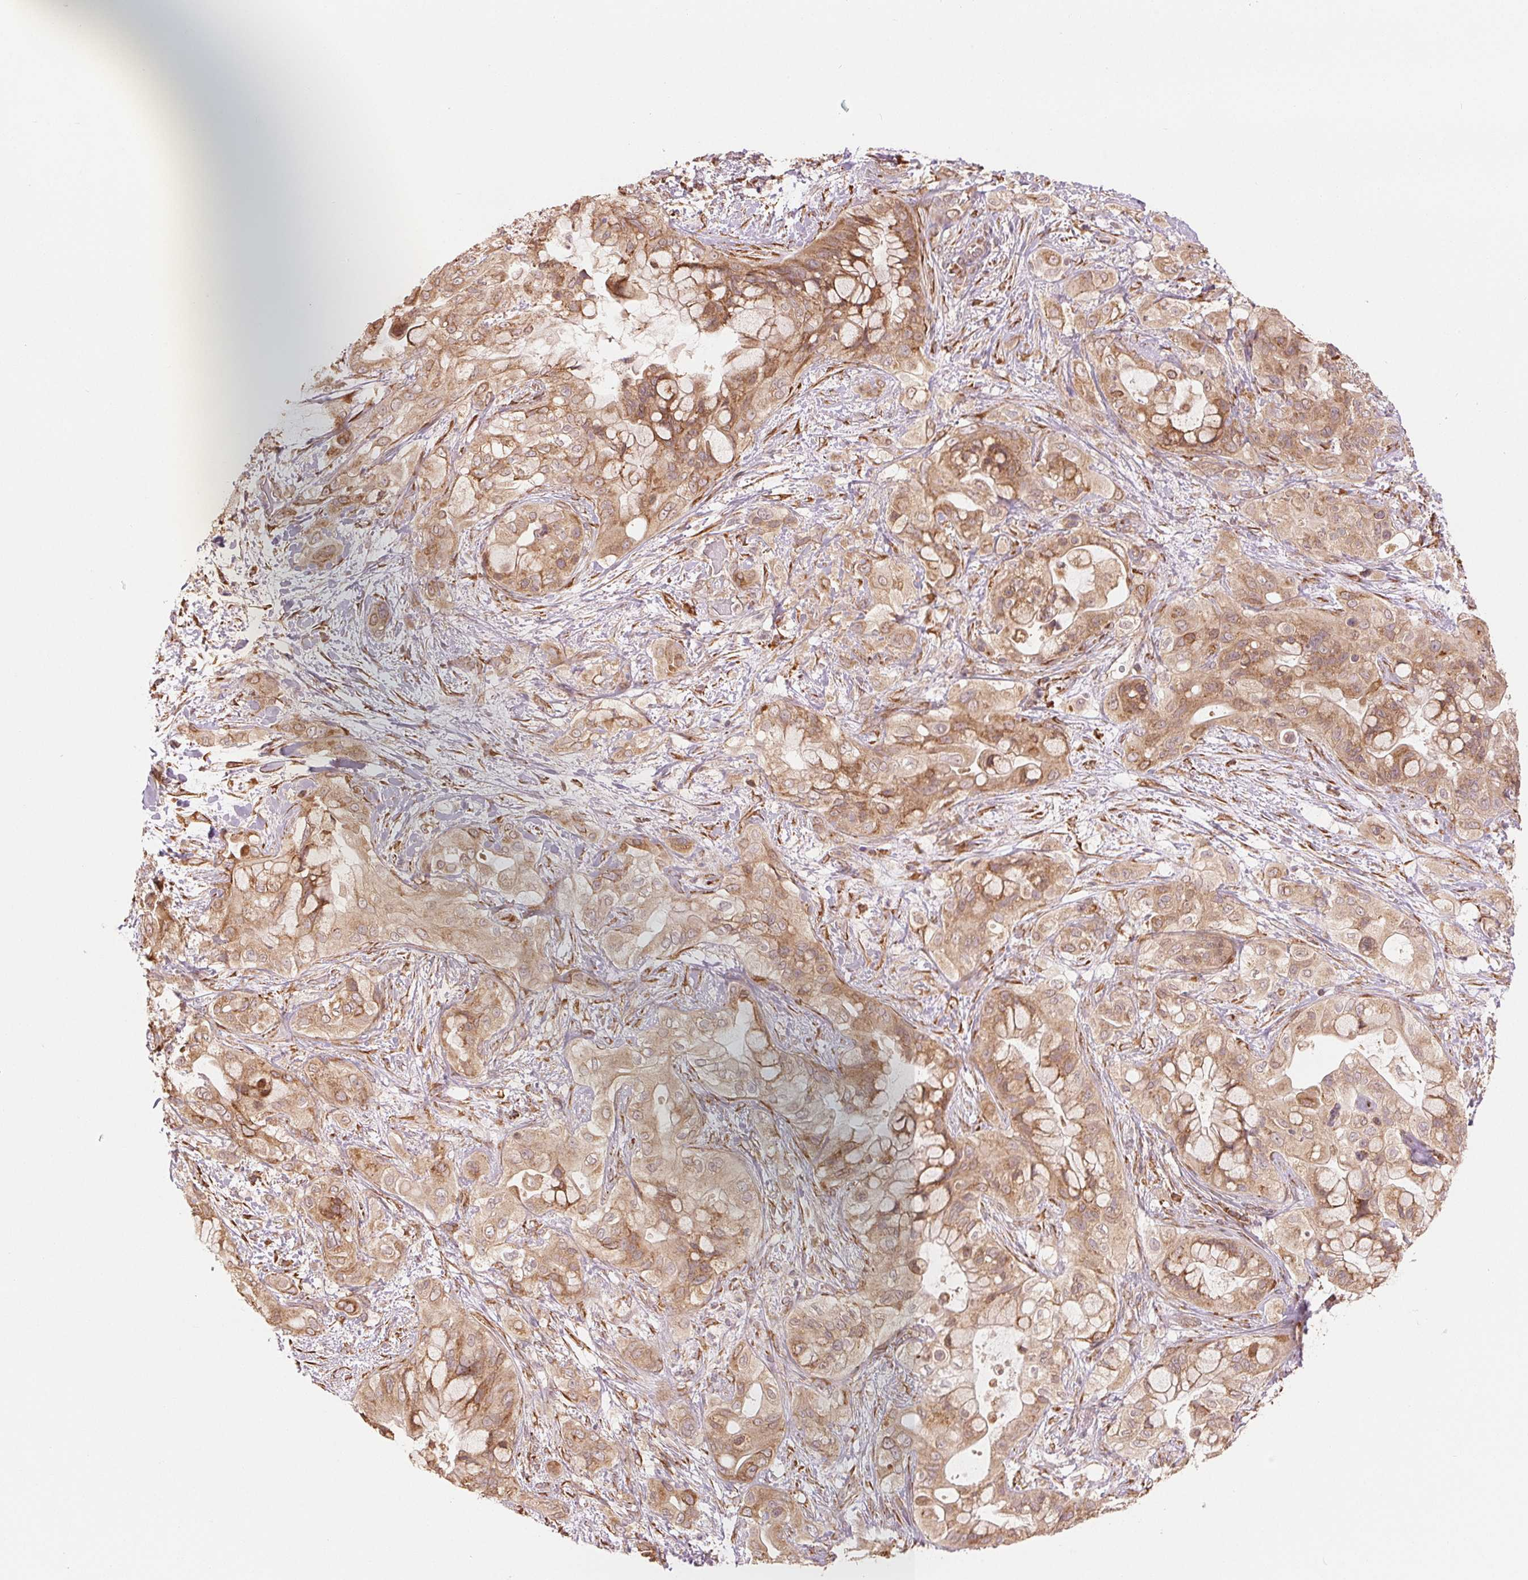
{"staining": {"intensity": "moderate", "quantity": ">75%", "location": "cytoplasmic/membranous"}, "tissue": "pancreatic cancer", "cell_type": "Tumor cells", "image_type": "cancer", "snomed": [{"axis": "morphology", "description": "Adenocarcinoma, NOS"}, {"axis": "topography", "description": "Pancreas"}], "caption": "The immunohistochemical stain labels moderate cytoplasmic/membranous expression in tumor cells of adenocarcinoma (pancreatic) tissue.", "gene": "SLC20A1", "patient": {"sex": "male", "age": 71}}